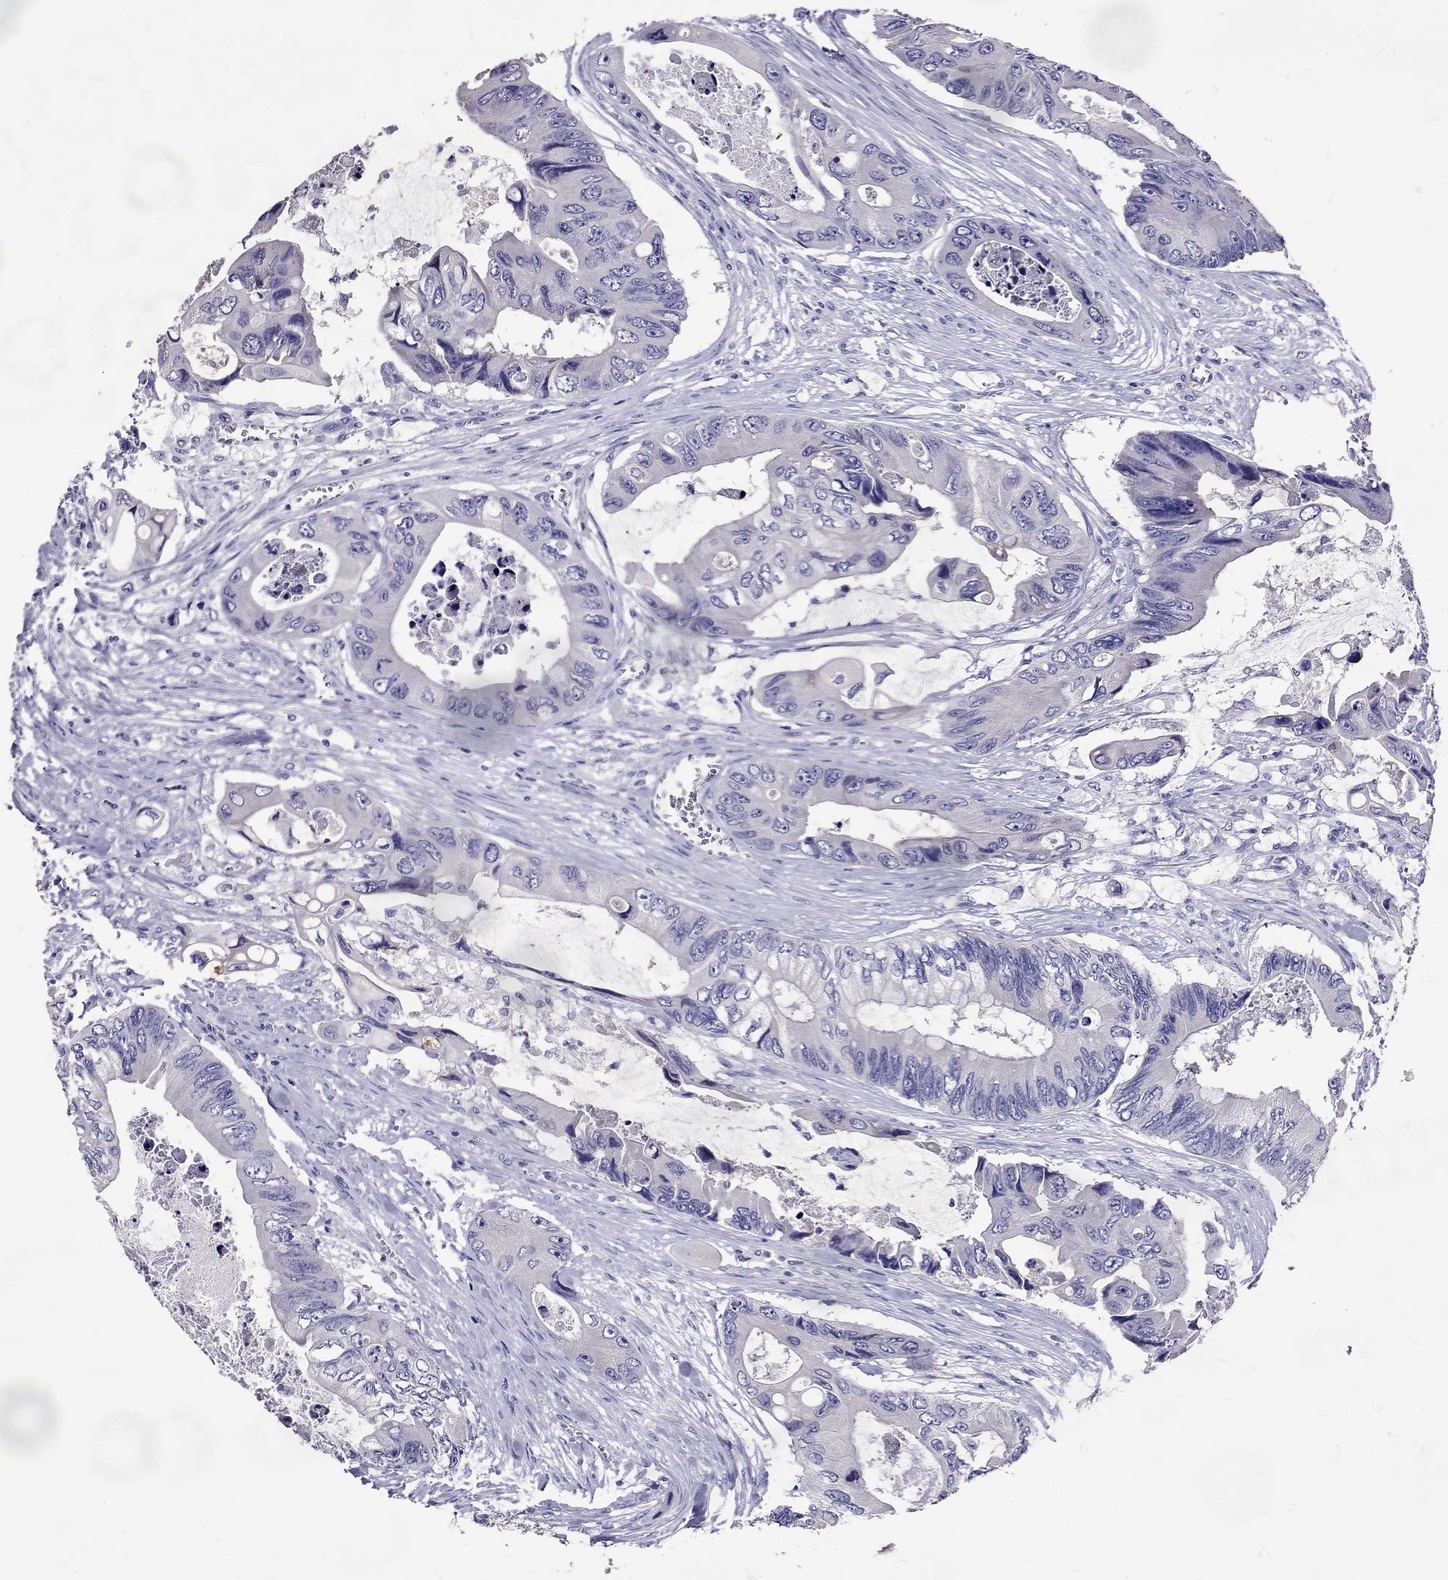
{"staining": {"intensity": "negative", "quantity": "none", "location": "none"}, "tissue": "colorectal cancer", "cell_type": "Tumor cells", "image_type": "cancer", "snomed": [{"axis": "morphology", "description": "Adenocarcinoma, NOS"}, {"axis": "topography", "description": "Rectum"}], "caption": "Human colorectal adenocarcinoma stained for a protein using immunohistochemistry reveals no staining in tumor cells.", "gene": "TBR1", "patient": {"sex": "male", "age": 63}}